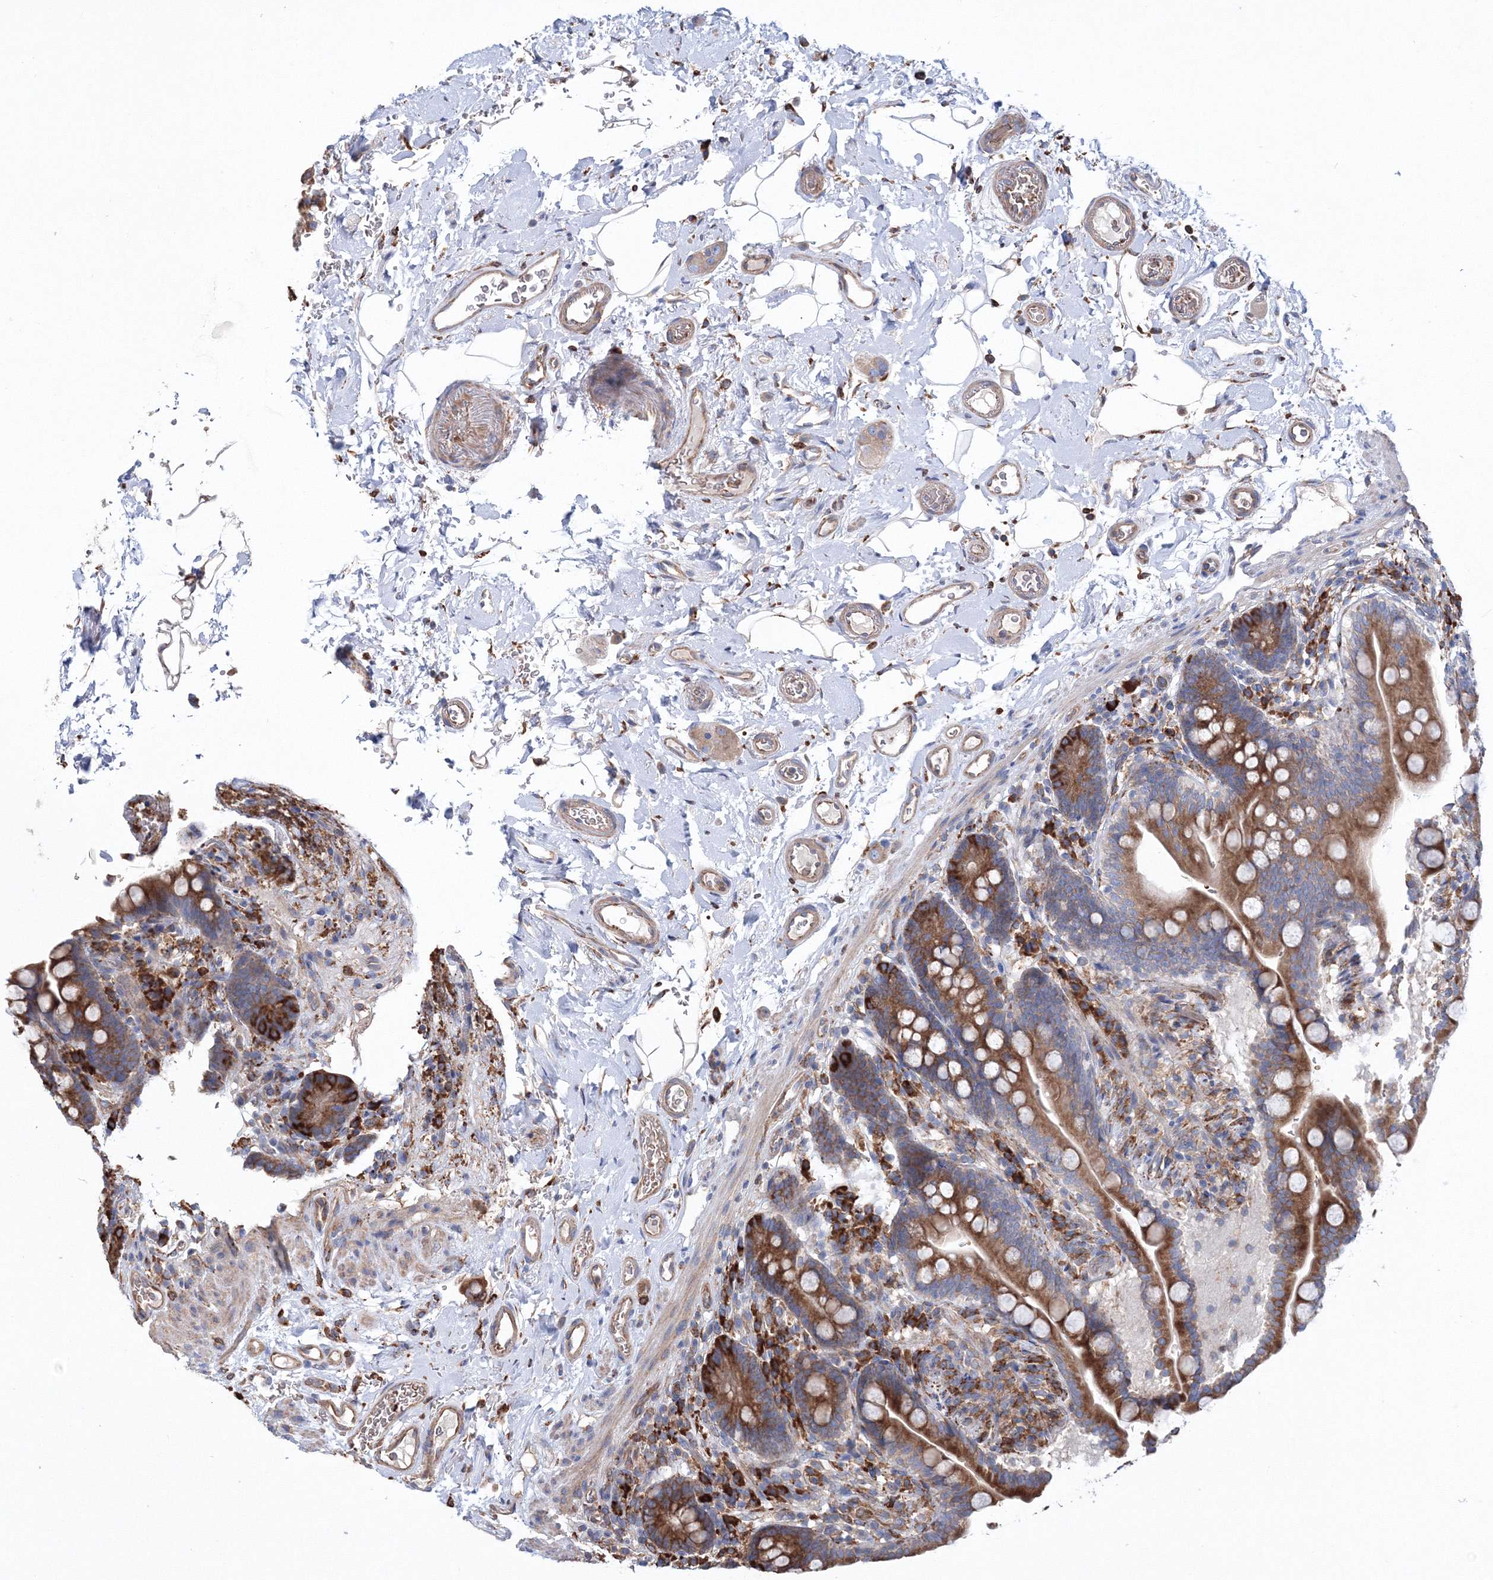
{"staining": {"intensity": "moderate", "quantity": ">75%", "location": "cytoplasmic/membranous"}, "tissue": "colon", "cell_type": "Endothelial cells", "image_type": "normal", "snomed": [{"axis": "morphology", "description": "Normal tissue, NOS"}, {"axis": "topography", "description": "Smooth muscle"}, {"axis": "topography", "description": "Colon"}], "caption": "This is a micrograph of IHC staining of benign colon, which shows moderate positivity in the cytoplasmic/membranous of endothelial cells.", "gene": "VPS8", "patient": {"sex": "male", "age": 73}}